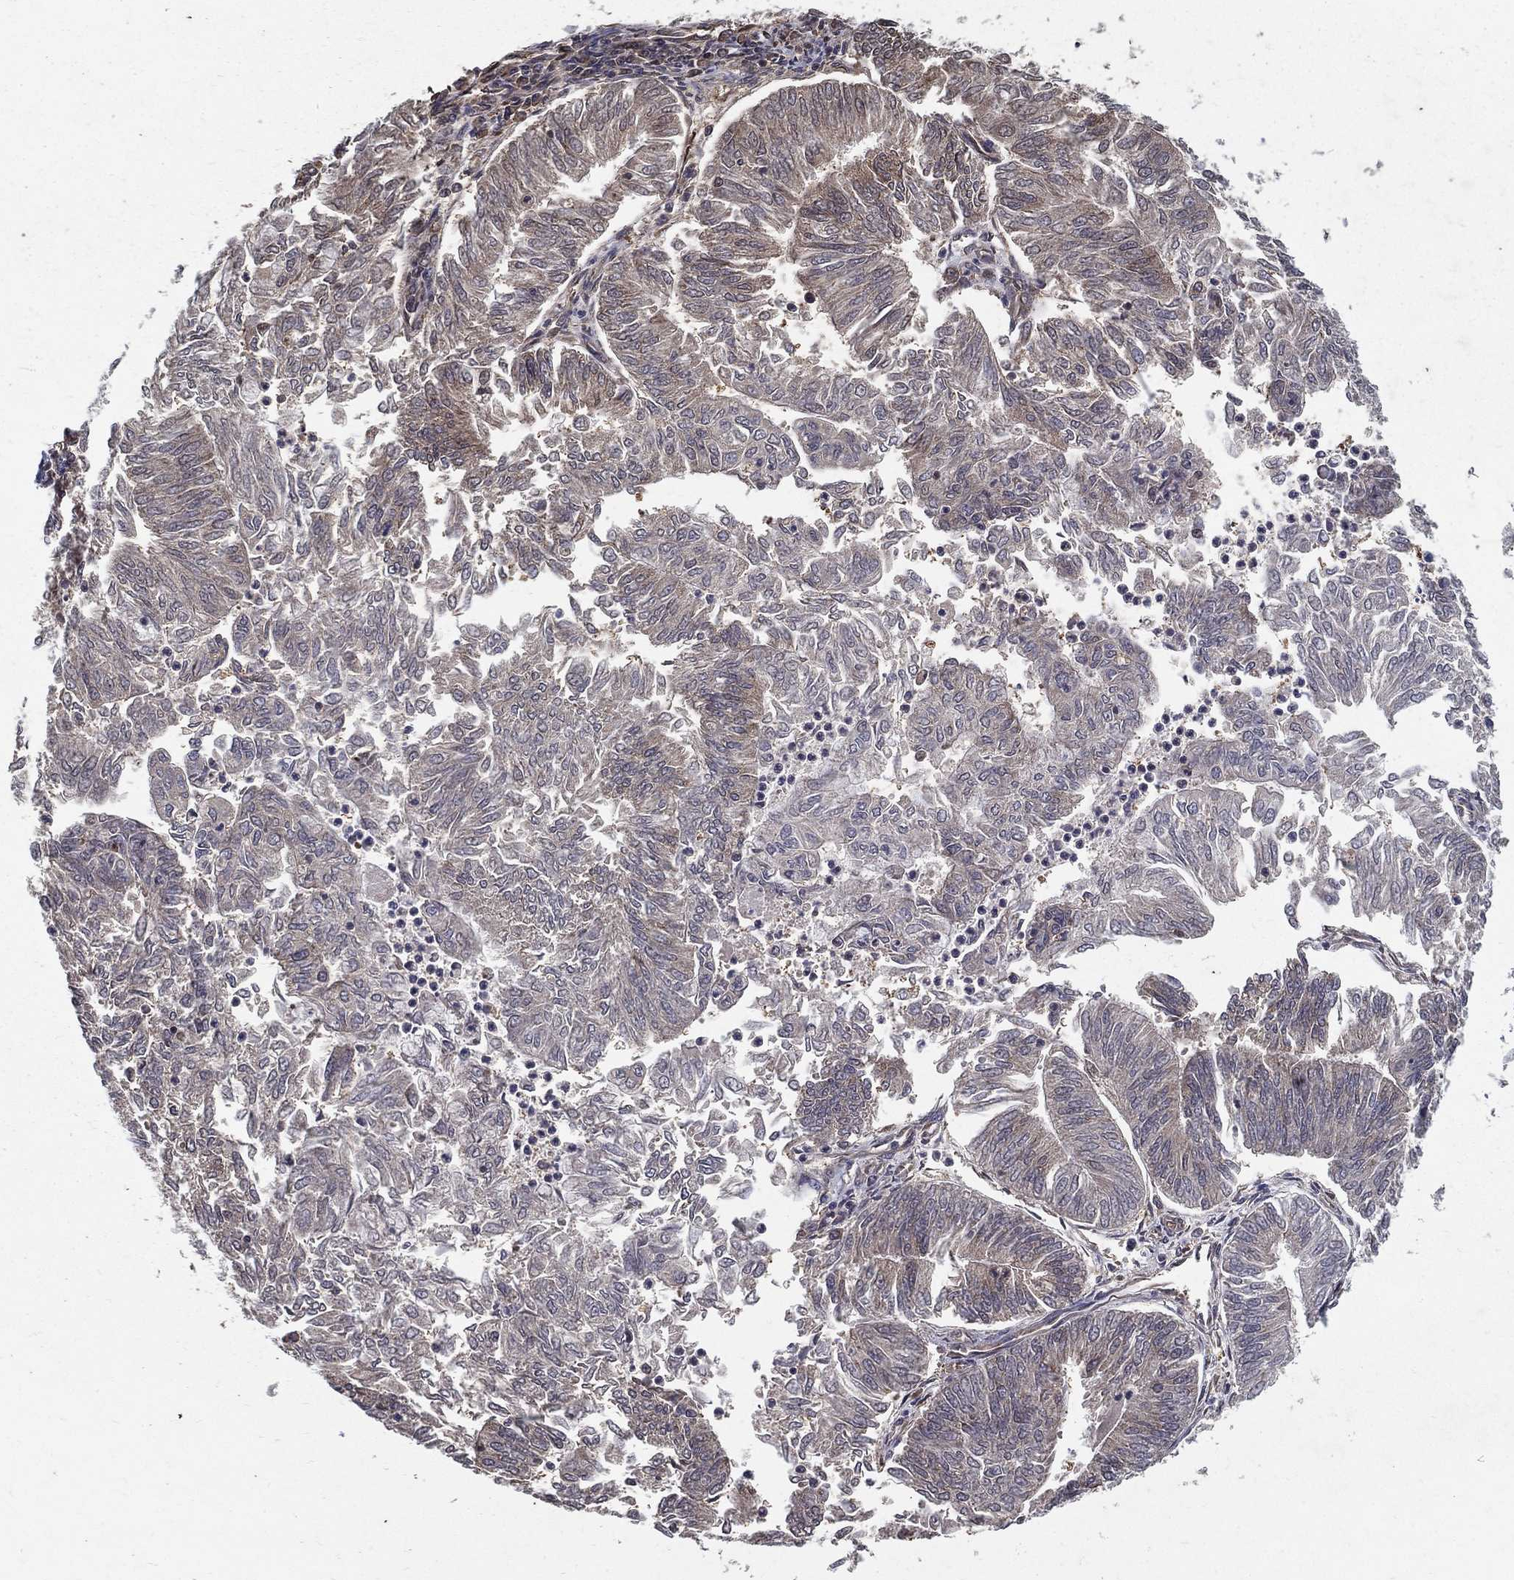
{"staining": {"intensity": "negative", "quantity": "none", "location": "none"}, "tissue": "endometrial cancer", "cell_type": "Tumor cells", "image_type": "cancer", "snomed": [{"axis": "morphology", "description": "Adenocarcinoma, NOS"}, {"axis": "topography", "description": "Endometrium"}], "caption": "Immunohistochemistry (IHC) histopathology image of adenocarcinoma (endometrial) stained for a protein (brown), which demonstrates no expression in tumor cells.", "gene": "CERS2", "patient": {"sex": "female", "age": 59}}